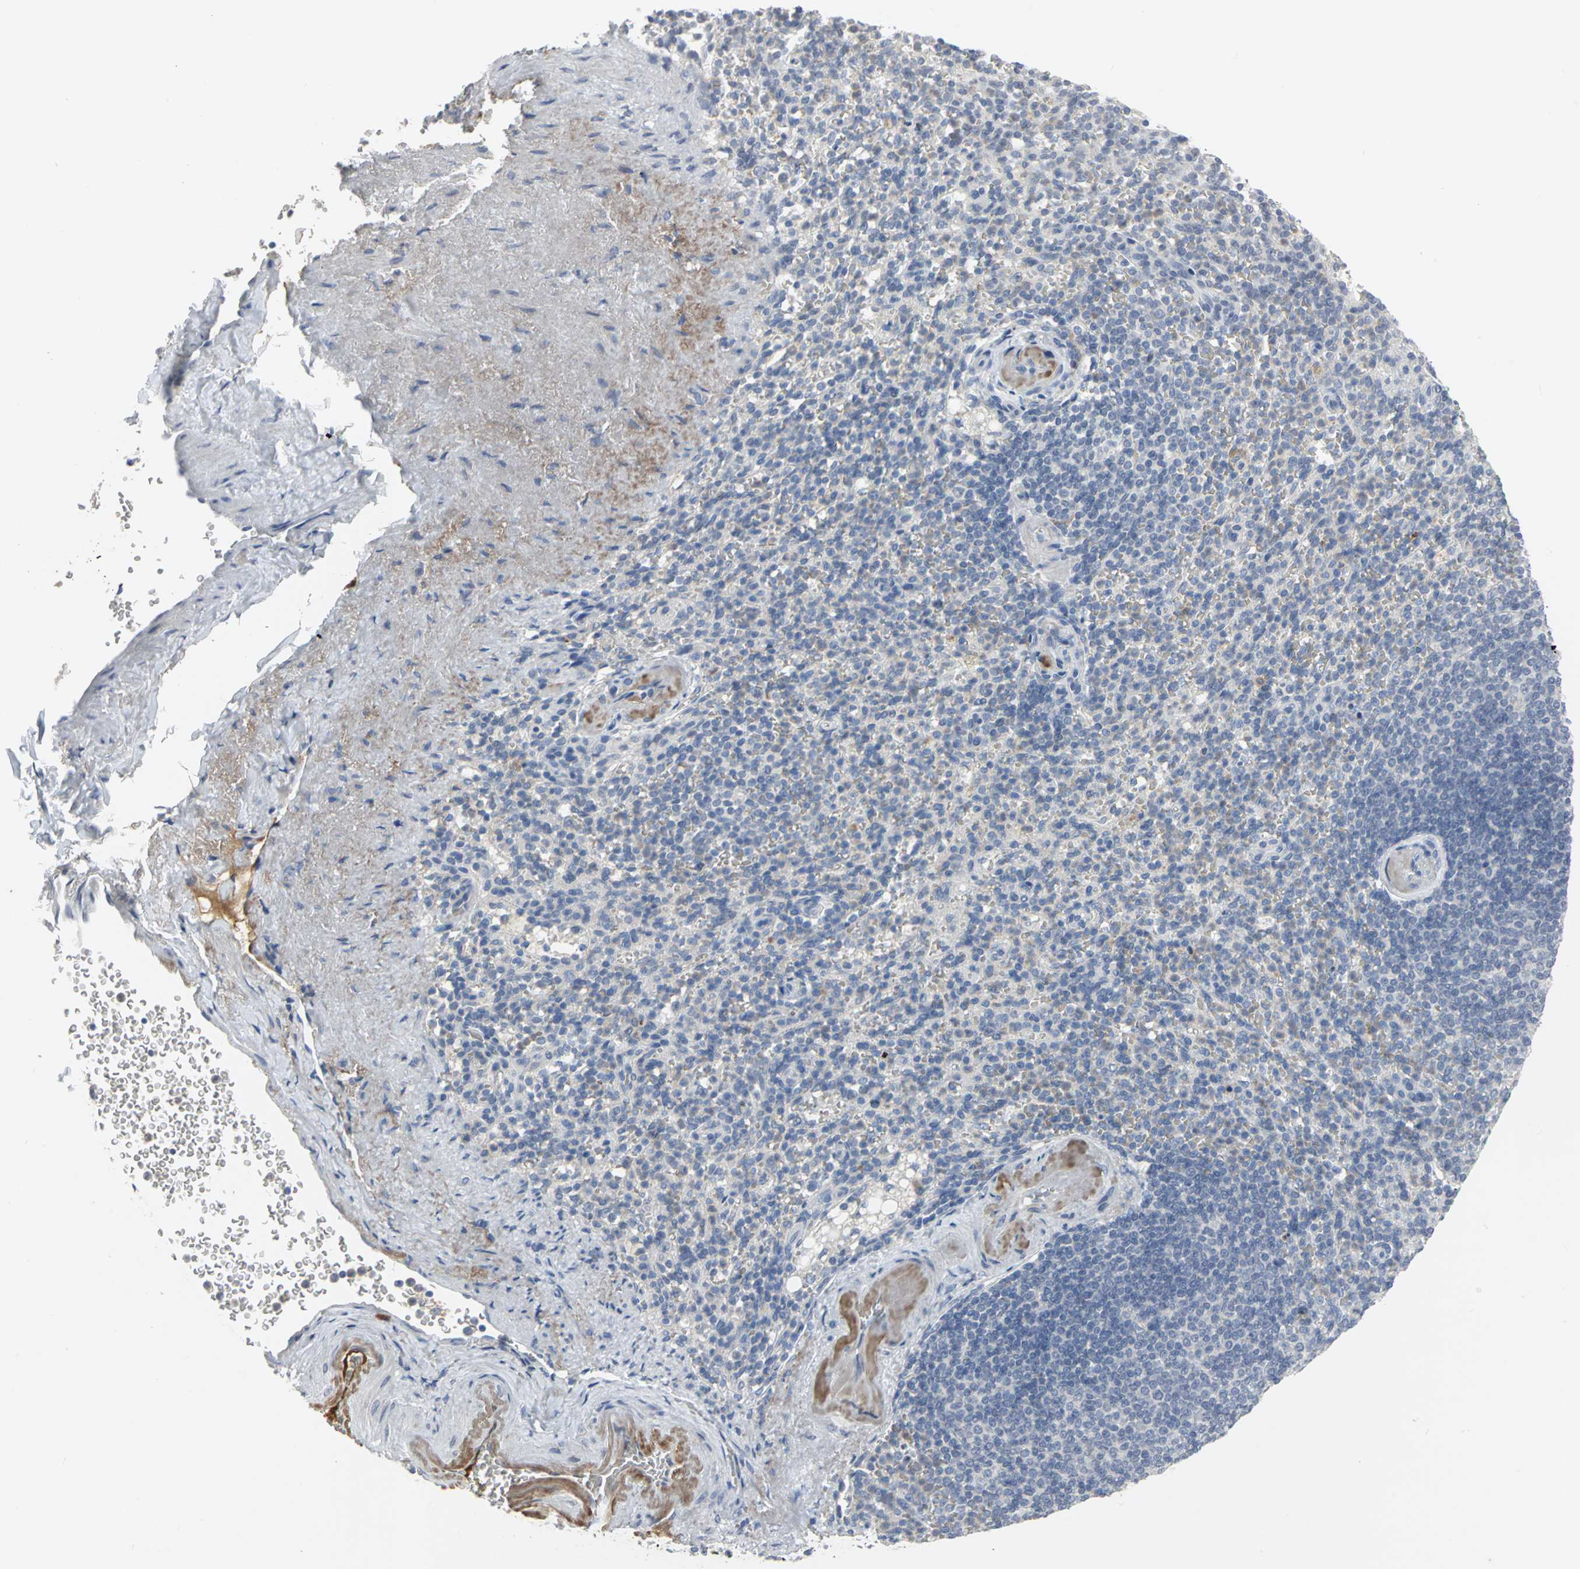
{"staining": {"intensity": "negative", "quantity": "none", "location": "none"}, "tissue": "spleen", "cell_type": "Cells in red pulp", "image_type": "normal", "snomed": [{"axis": "morphology", "description": "Normal tissue, NOS"}, {"axis": "topography", "description": "Spleen"}], "caption": "DAB (3,3'-diaminobenzidine) immunohistochemical staining of benign spleen demonstrates no significant staining in cells in red pulp. The staining is performed using DAB brown chromogen with nuclei counter-stained in using hematoxylin.", "gene": "ZIC1", "patient": {"sex": "female", "age": 74}}